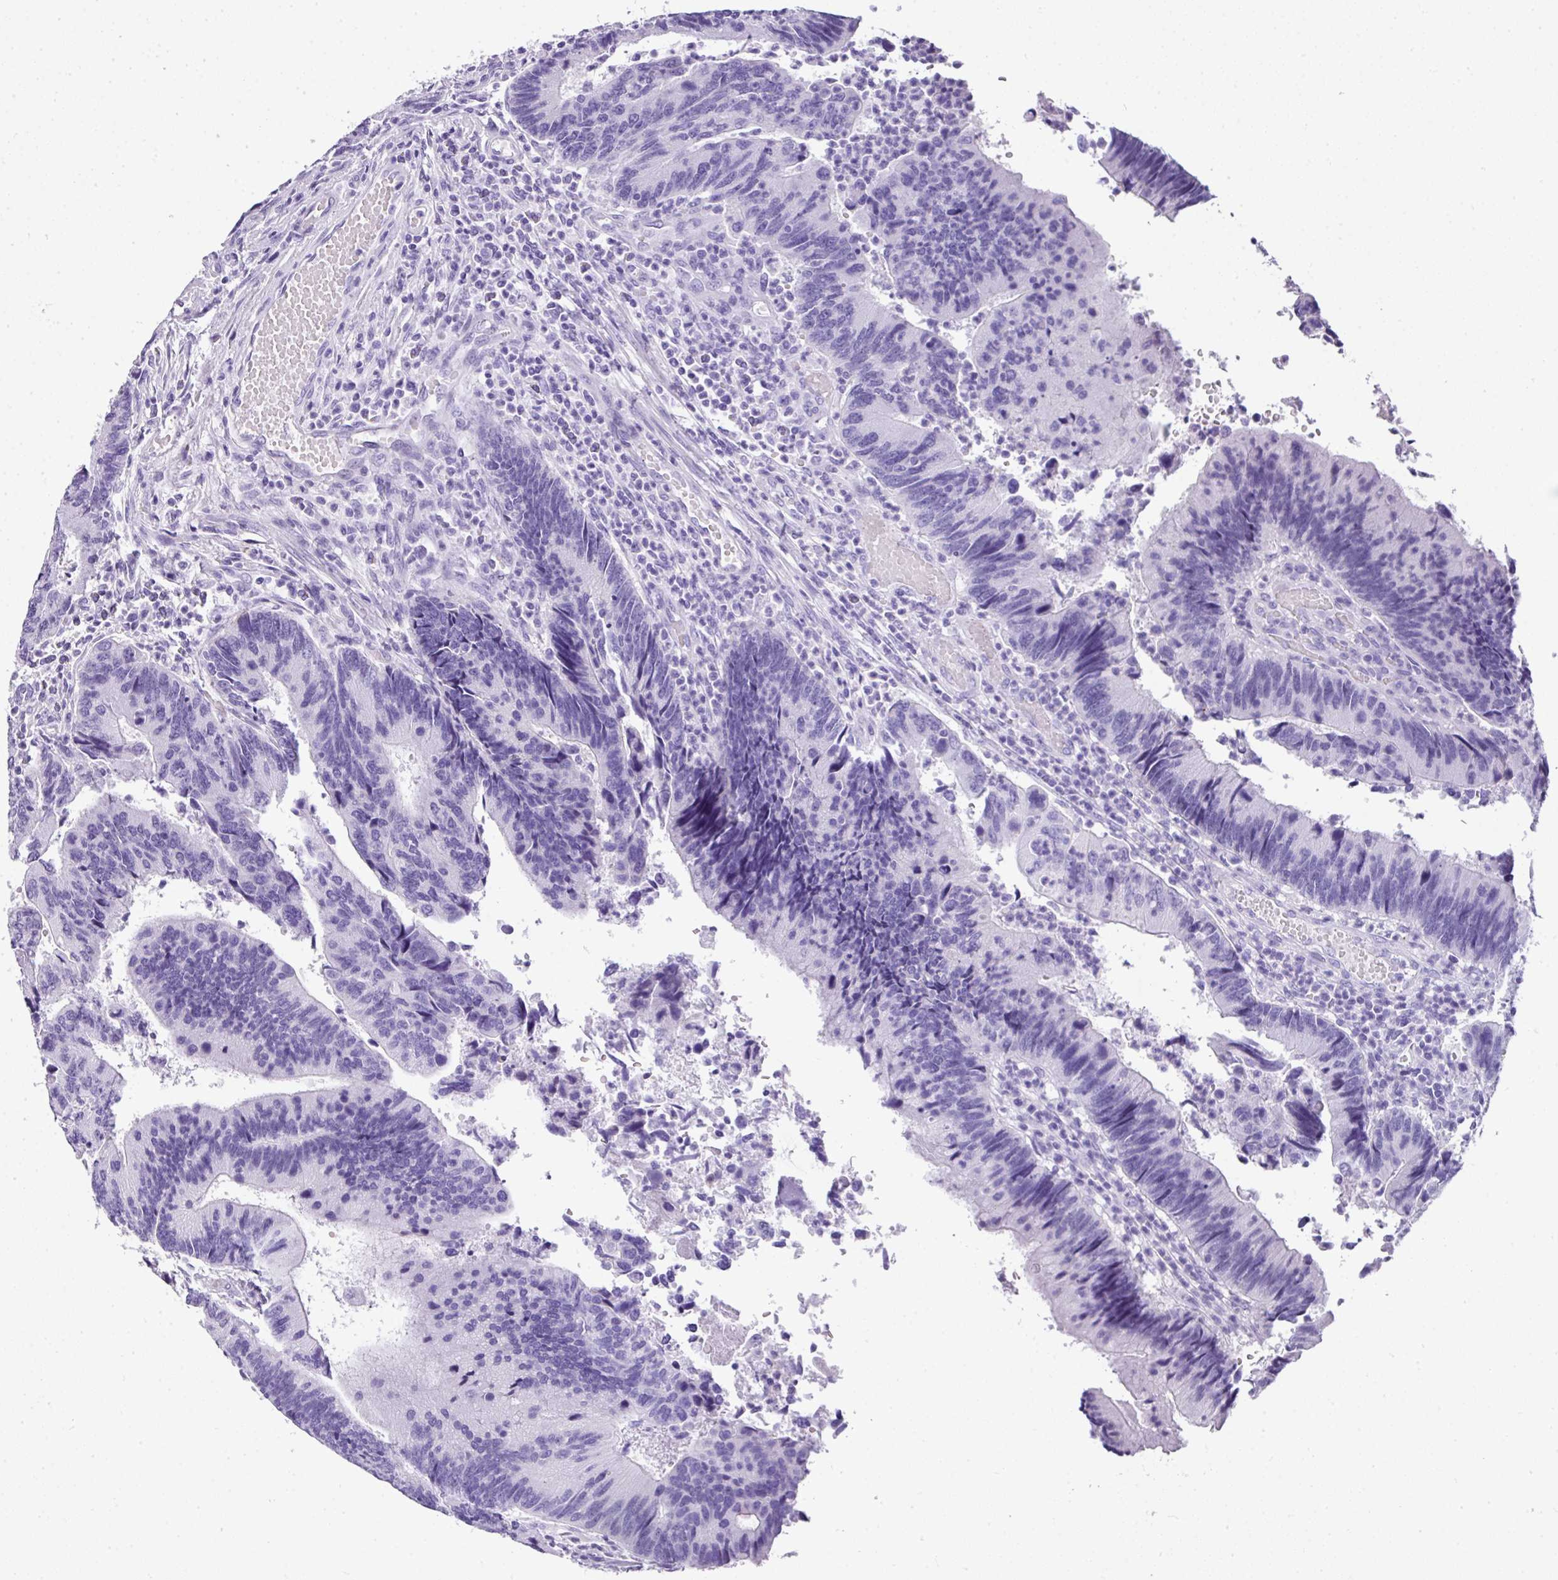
{"staining": {"intensity": "negative", "quantity": "none", "location": "none"}, "tissue": "colorectal cancer", "cell_type": "Tumor cells", "image_type": "cancer", "snomed": [{"axis": "morphology", "description": "Adenocarcinoma, NOS"}, {"axis": "topography", "description": "Colon"}], "caption": "The immunohistochemistry photomicrograph has no significant positivity in tumor cells of colorectal cancer tissue. Brightfield microscopy of IHC stained with DAB (brown) and hematoxylin (blue), captured at high magnification.", "gene": "MUC21", "patient": {"sex": "female", "age": 67}}